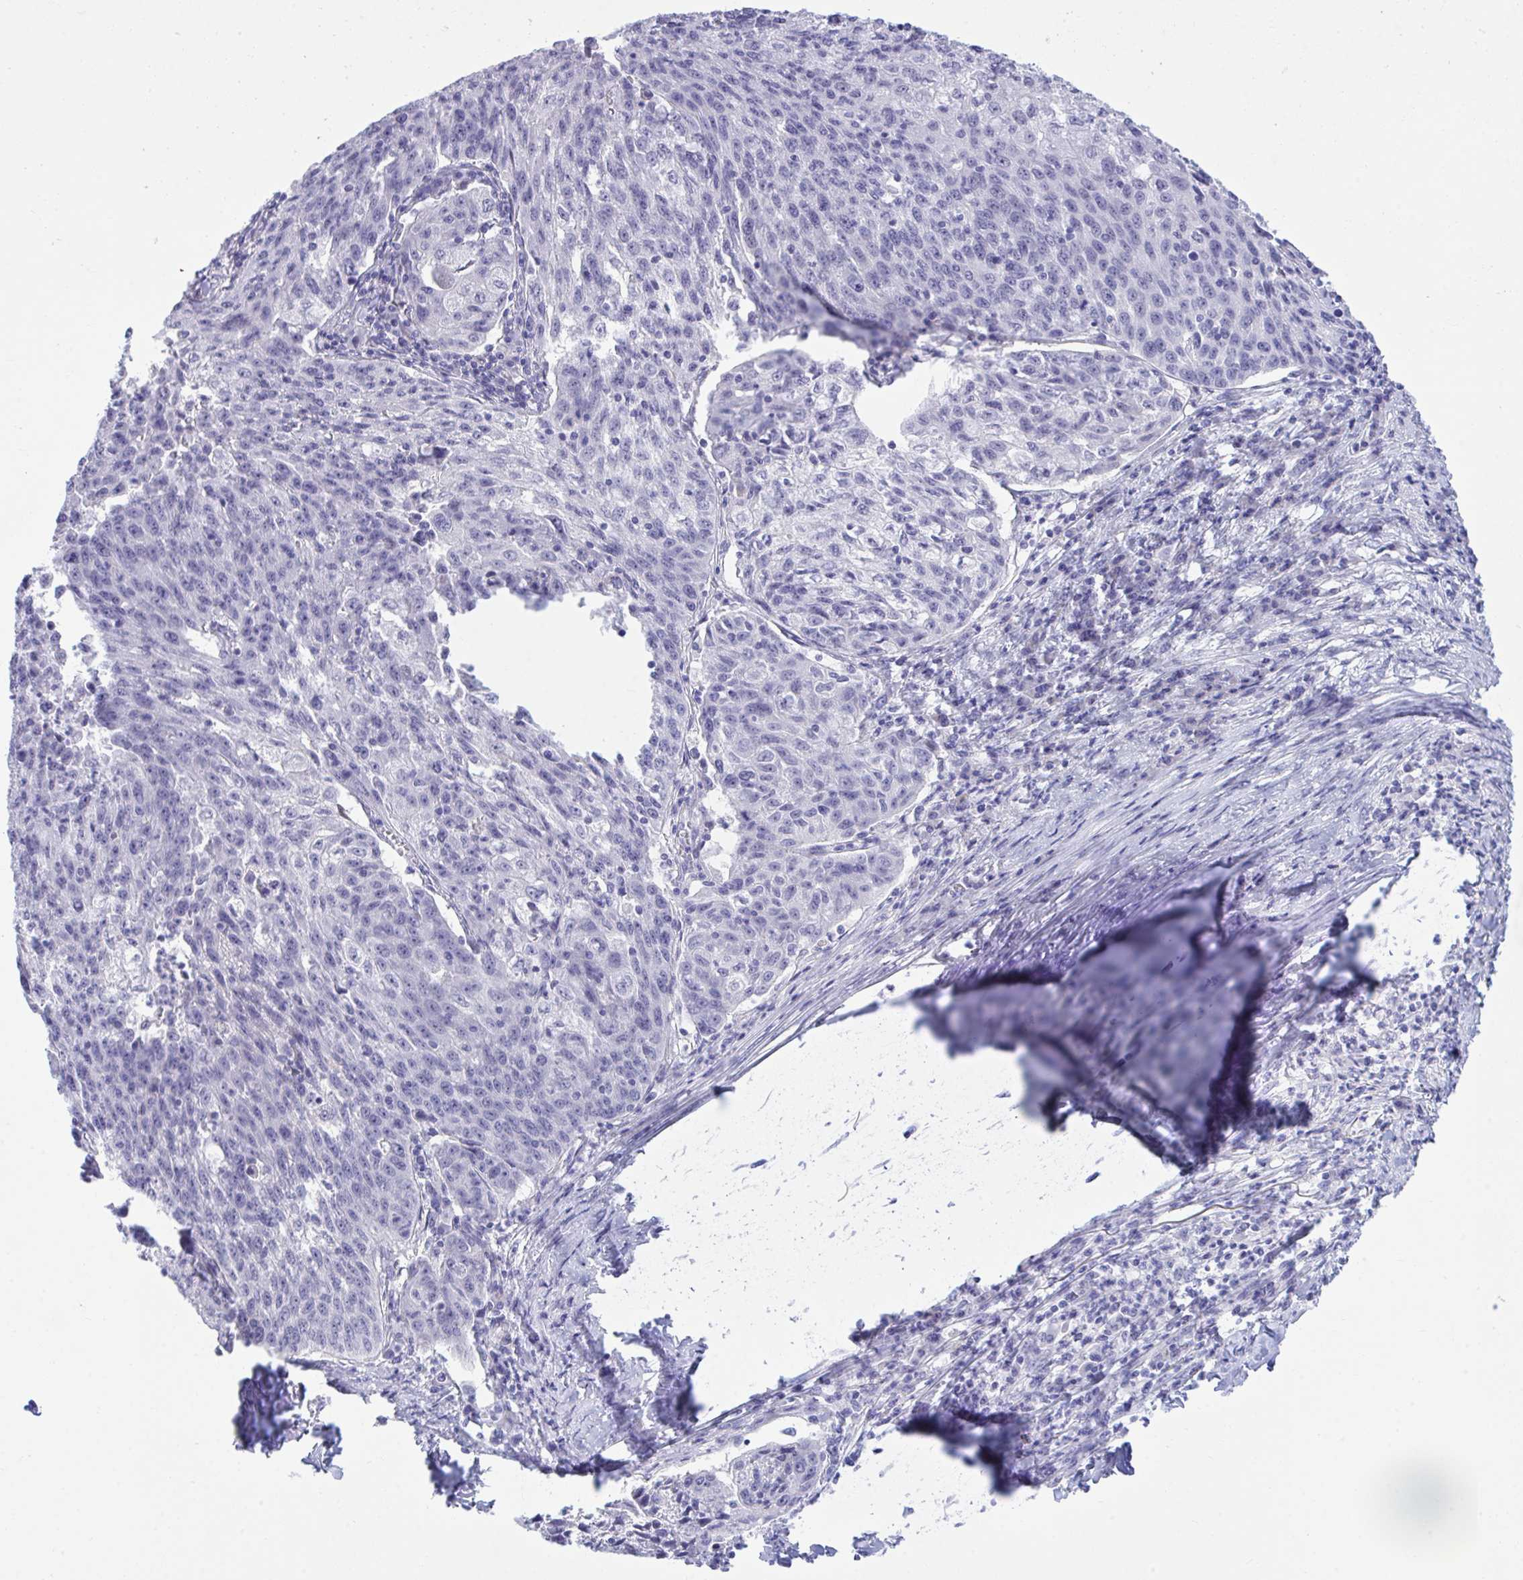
{"staining": {"intensity": "negative", "quantity": "none", "location": "none"}, "tissue": "lung cancer", "cell_type": "Tumor cells", "image_type": "cancer", "snomed": [{"axis": "morphology", "description": "Squamous cell carcinoma, NOS"}, {"axis": "morphology", "description": "Squamous cell carcinoma, metastatic, NOS"}, {"axis": "topography", "description": "Bronchus"}, {"axis": "topography", "description": "Lung"}], "caption": "An immunohistochemistry image of lung cancer is shown. There is no staining in tumor cells of lung cancer. (DAB (3,3'-diaminobenzidine) immunohistochemistry (IHC) with hematoxylin counter stain).", "gene": "MED9", "patient": {"sex": "male", "age": 62}}